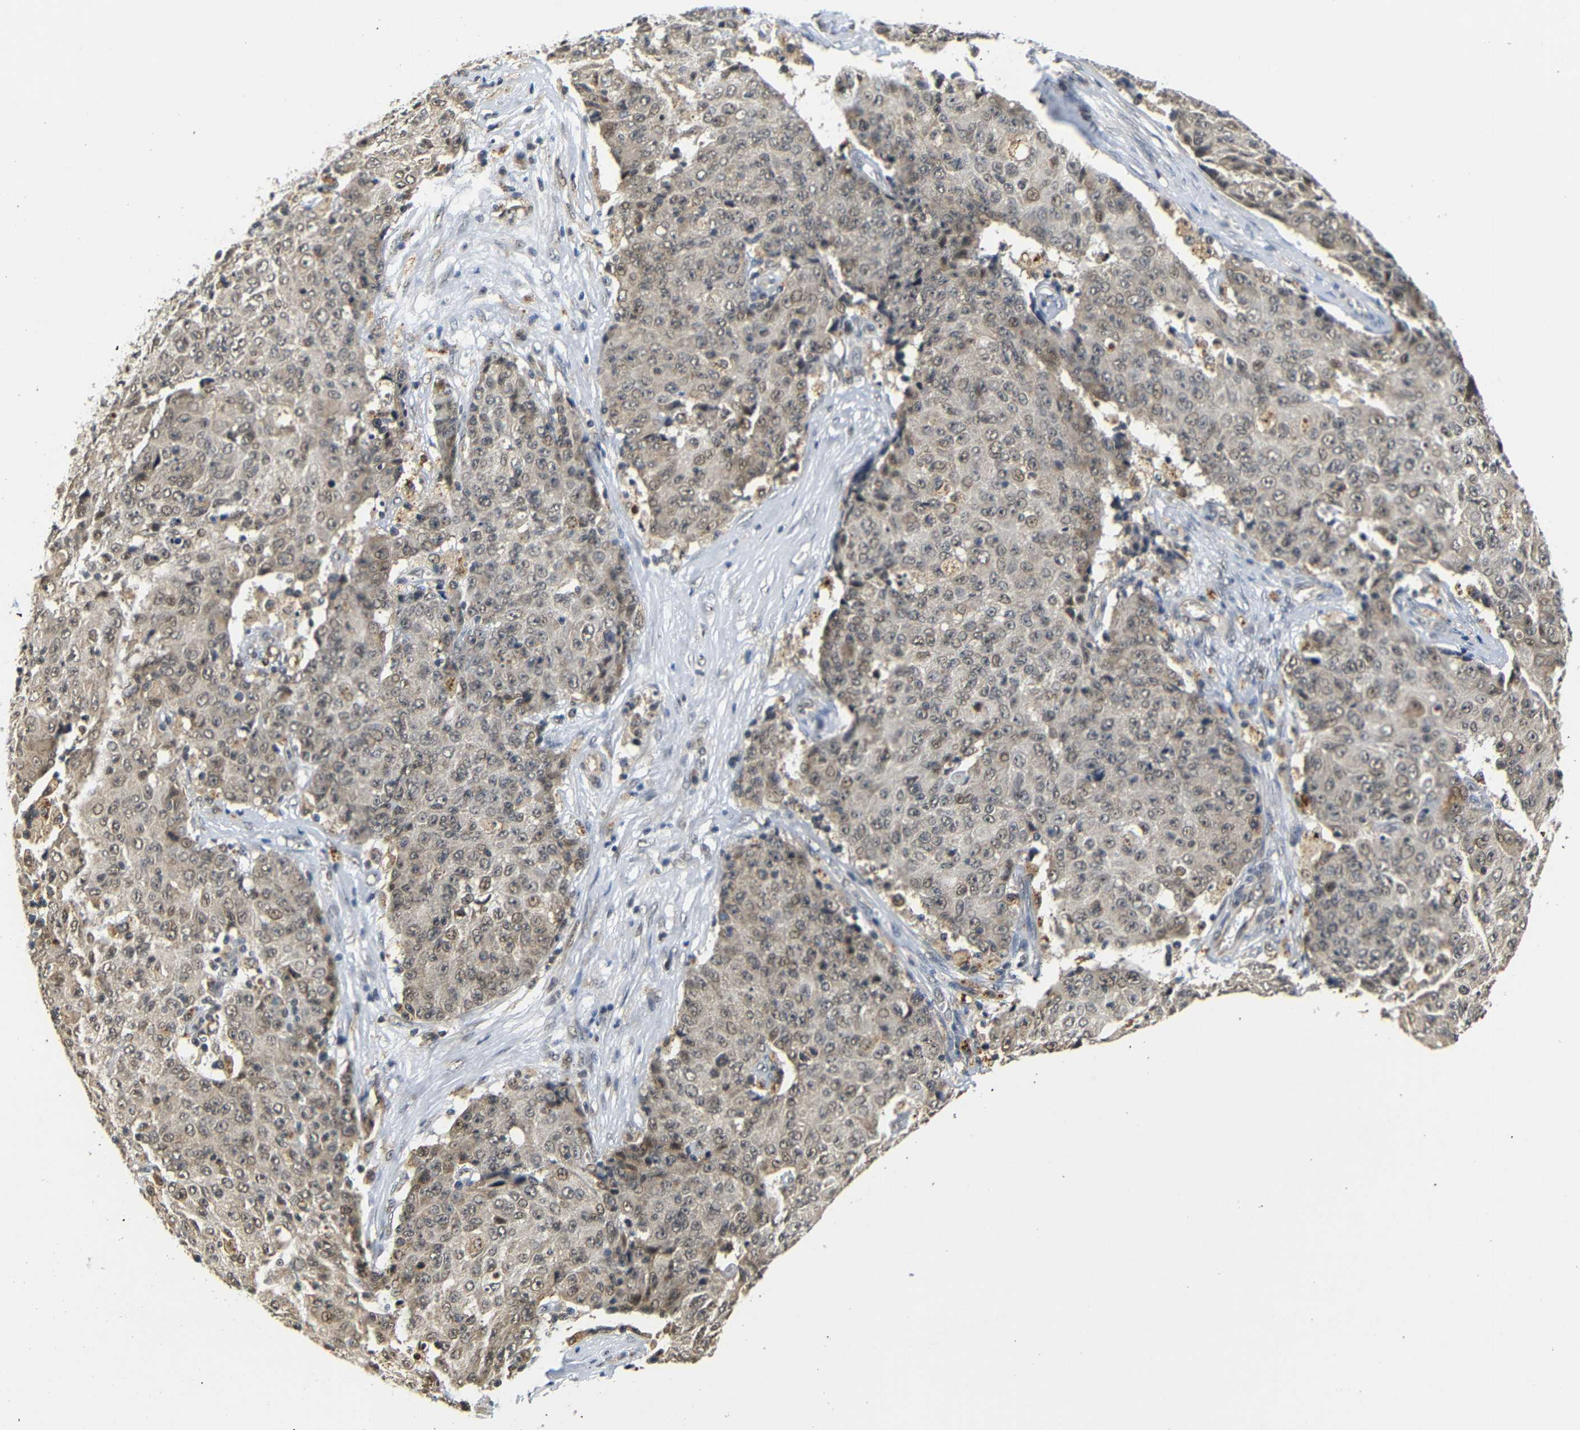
{"staining": {"intensity": "weak", "quantity": ">75%", "location": "cytoplasmic/membranous,nuclear"}, "tissue": "ovarian cancer", "cell_type": "Tumor cells", "image_type": "cancer", "snomed": [{"axis": "morphology", "description": "Carcinoma, endometroid"}, {"axis": "topography", "description": "Ovary"}], "caption": "Ovarian cancer stained with IHC exhibits weak cytoplasmic/membranous and nuclear positivity in approximately >75% of tumor cells.", "gene": "GJA5", "patient": {"sex": "female", "age": 42}}